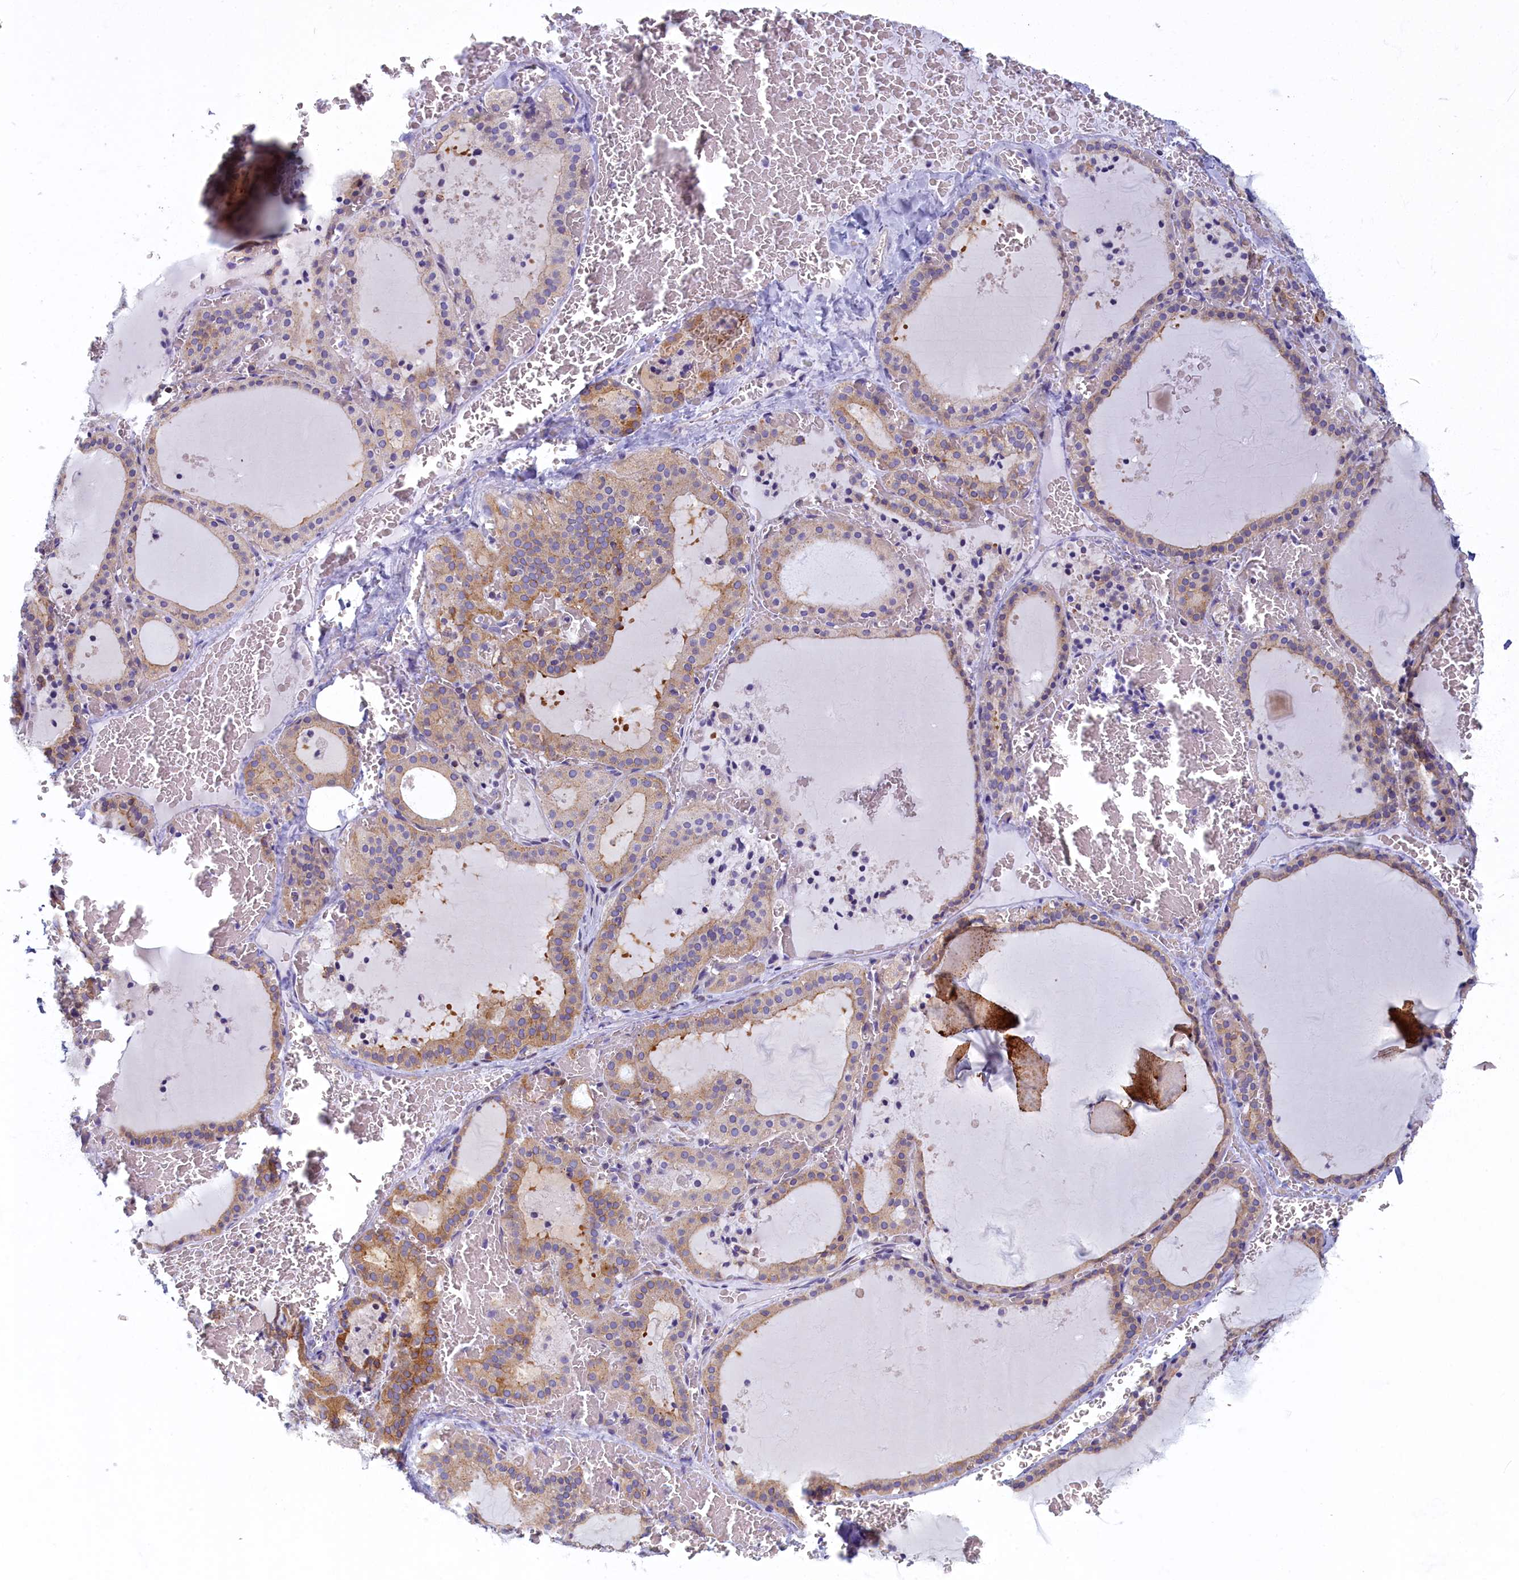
{"staining": {"intensity": "moderate", "quantity": "25%-75%", "location": "cytoplasmic/membranous"}, "tissue": "thyroid gland", "cell_type": "Glandular cells", "image_type": "normal", "snomed": [{"axis": "morphology", "description": "Normal tissue, NOS"}, {"axis": "topography", "description": "Thyroid gland"}], "caption": "Brown immunohistochemical staining in normal thyroid gland displays moderate cytoplasmic/membranous positivity in approximately 25%-75% of glandular cells.", "gene": "NOL10", "patient": {"sex": "female", "age": 39}}